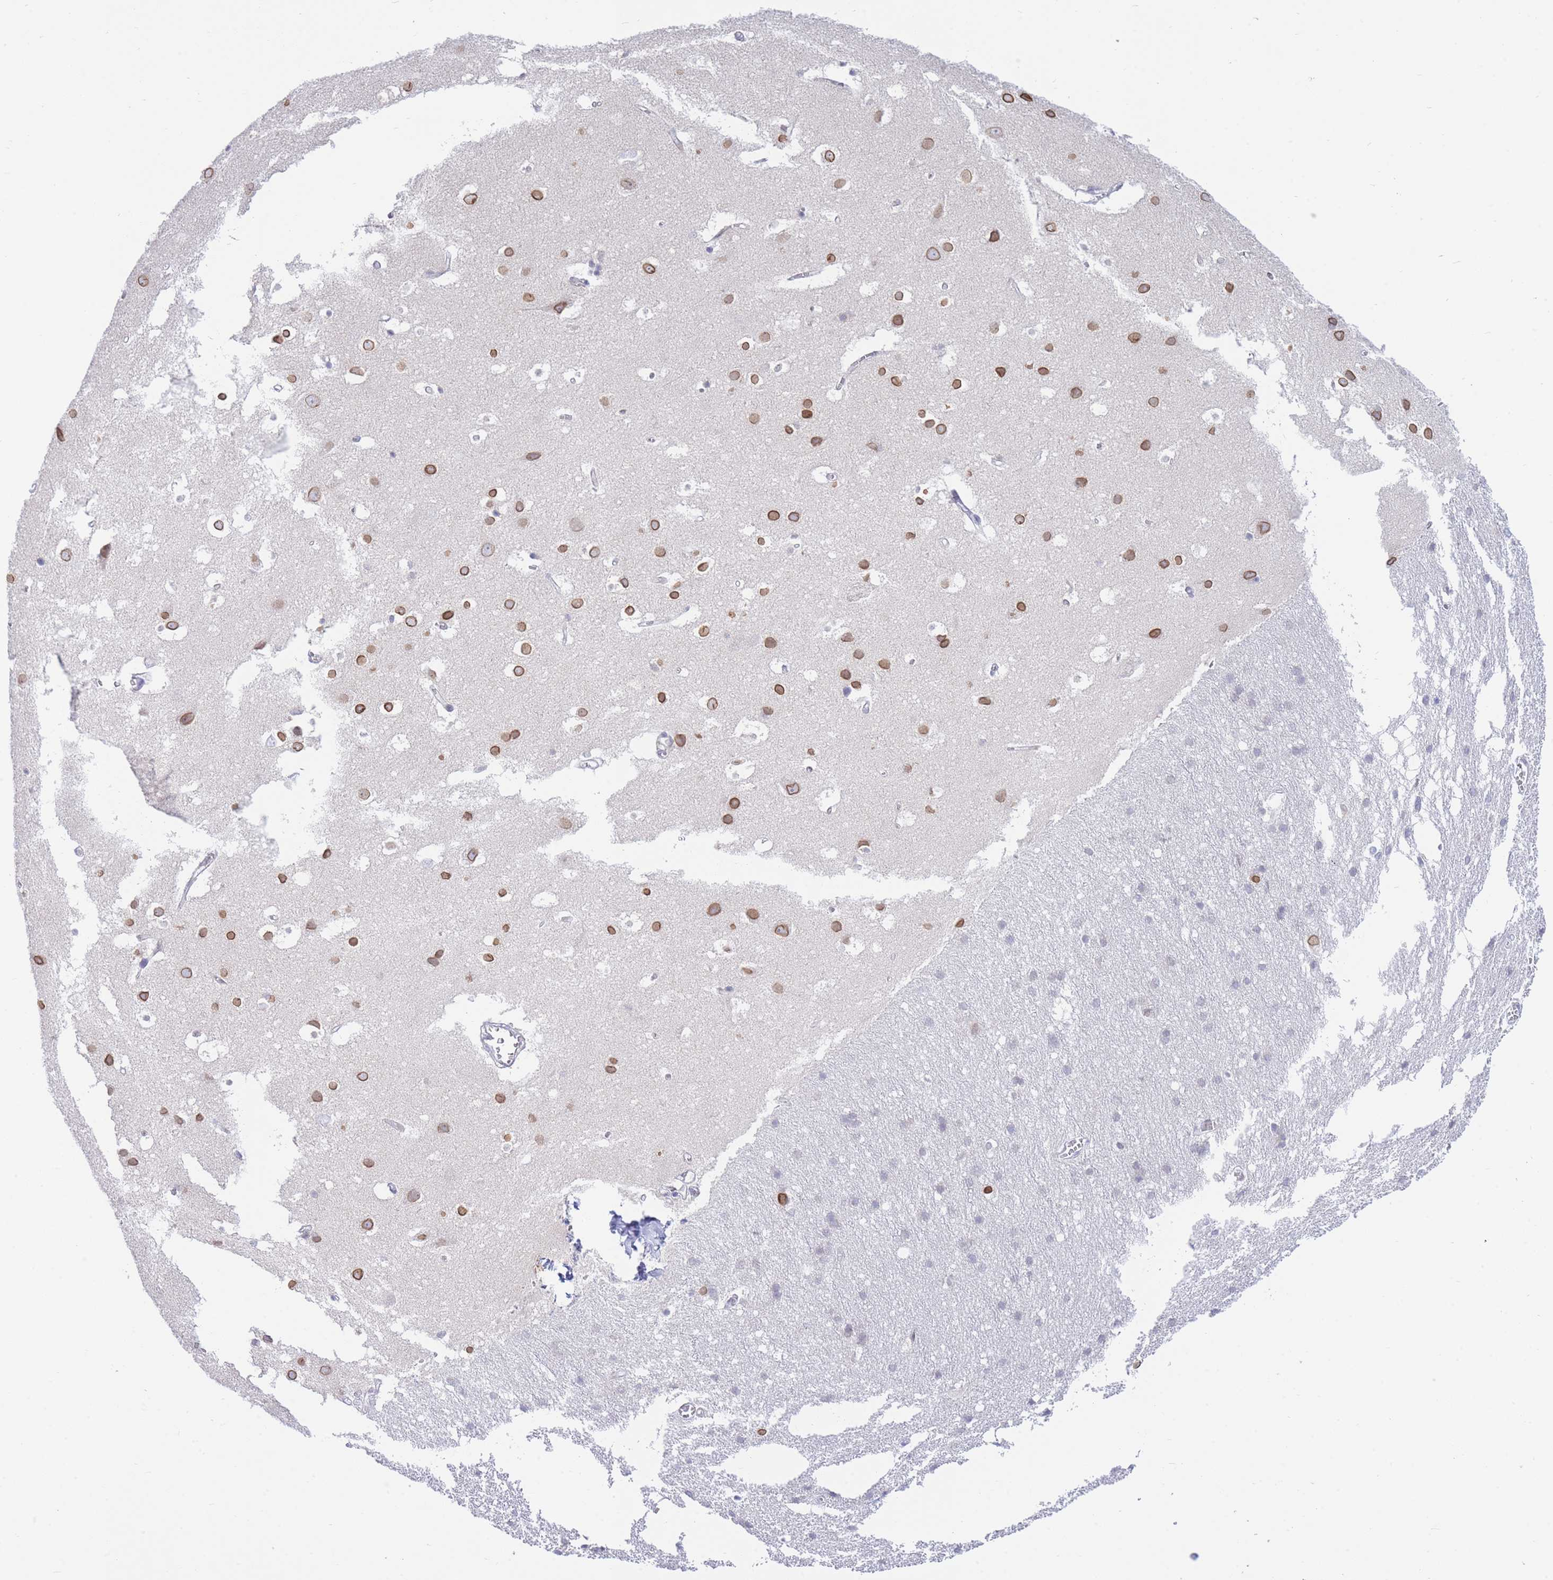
{"staining": {"intensity": "negative", "quantity": "none", "location": "none"}, "tissue": "cerebral cortex", "cell_type": "Endothelial cells", "image_type": "normal", "snomed": [{"axis": "morphology", "description": "Normal tissue, NOS"}, {"axis": "topography", "description": "Cerebral cortex"}], "caption": "High magnification brightfield microscopy of benign cerebral cortex stained with DAB (brown) and counterstained with hematoxylin (blue): endothelial cells show no significant staining.", "gene": "NANP", "patient": {"sex": "male", "age": 54}}